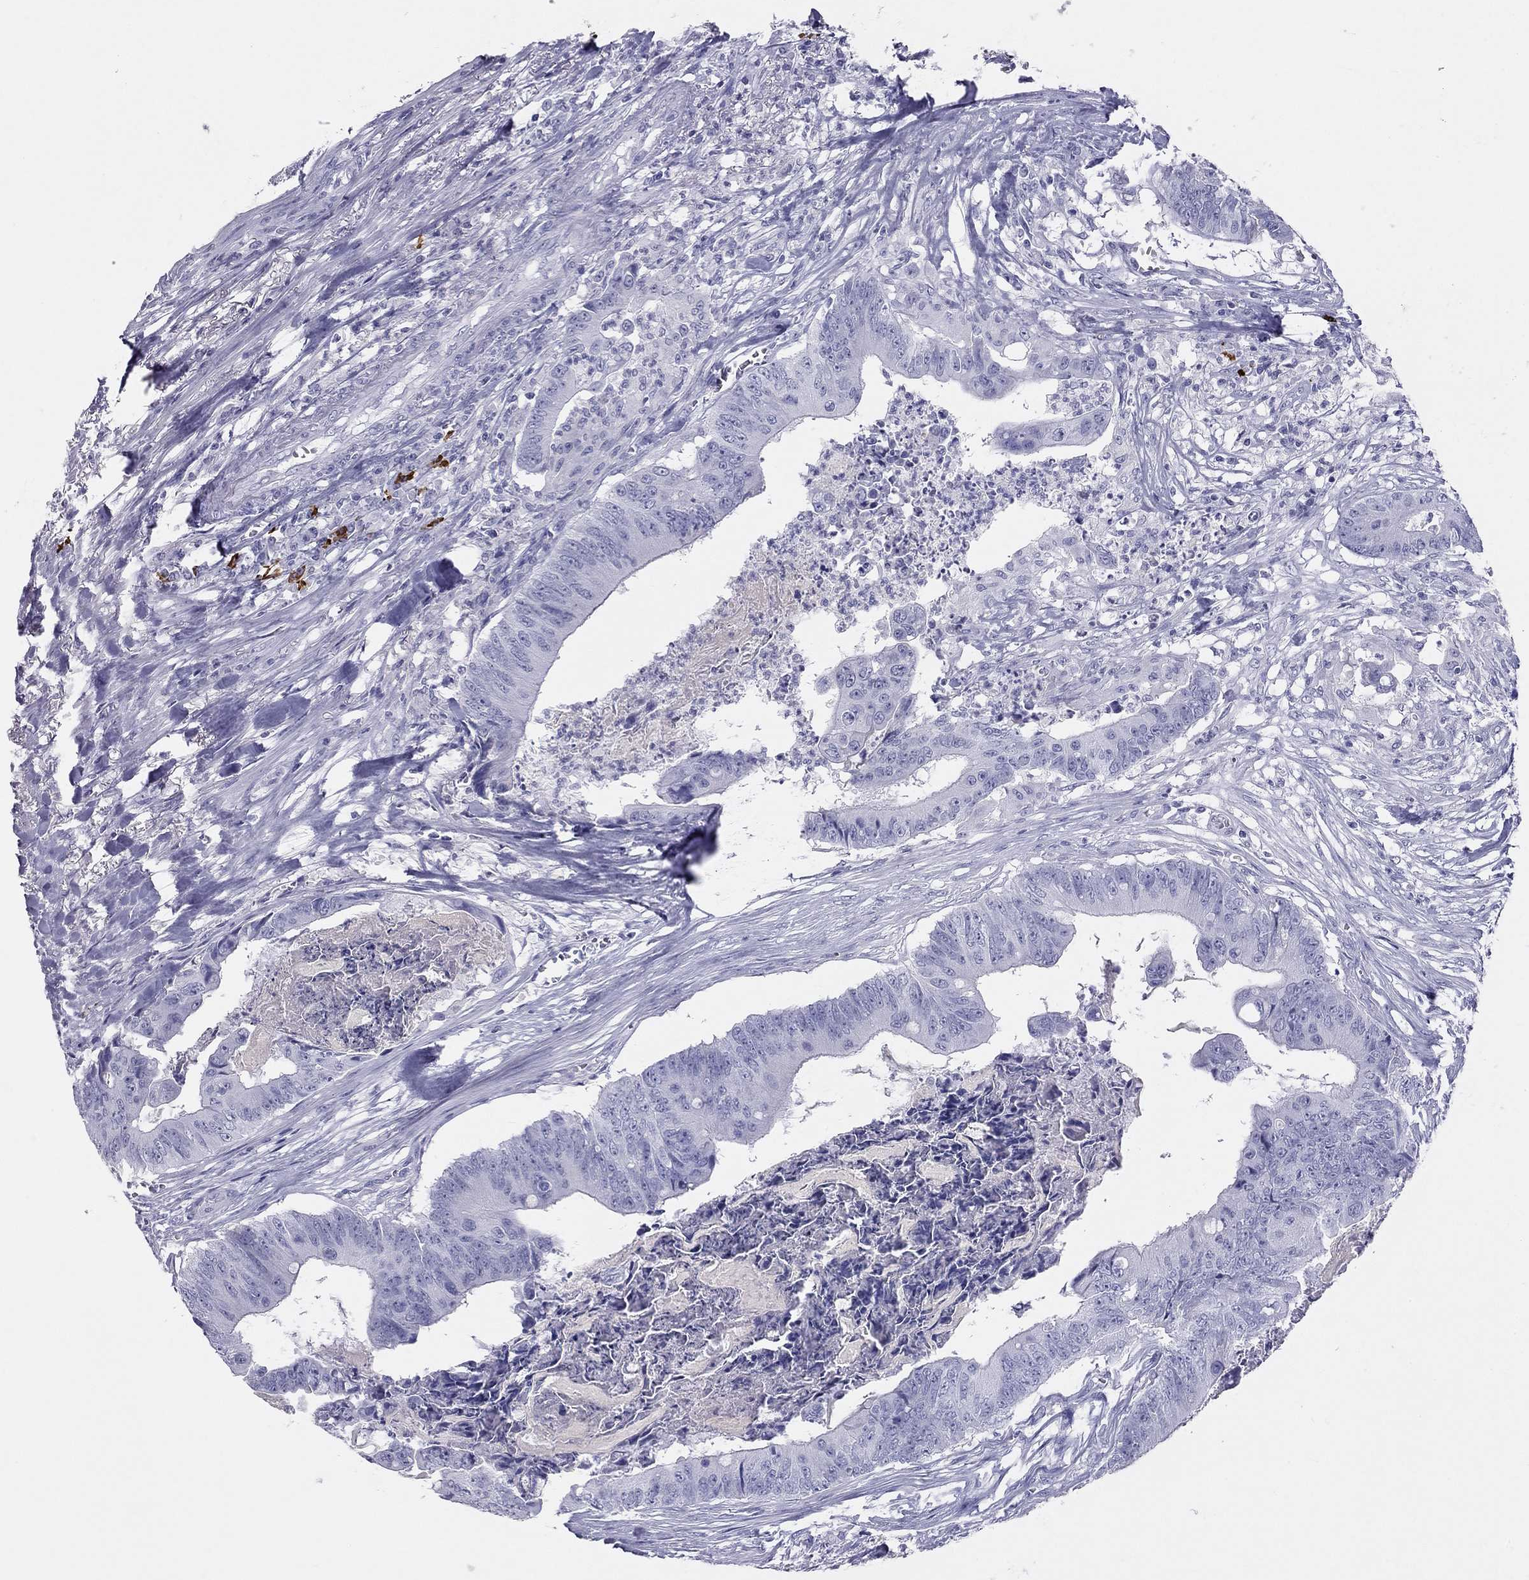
{"staining": {"intensity": "negative", "quantity": "none", "location": "none"}, "tissue": "colorectal cancer", "cell_type": "Tumor cells", "image_type": "cancer", "snomed": [{"axis": "morphology", "description": "Adenocarcinoma, NOS"}, {"axis": "topography", "description": "Colon"}], "caption": "A high-resolution histopathology image shows IHC staining of adenocarcinoma (colorectal), which displays no significant expression in tumor cells.", "gene": "KLRG1", "patient": {"sex": "male", "age": 84}}